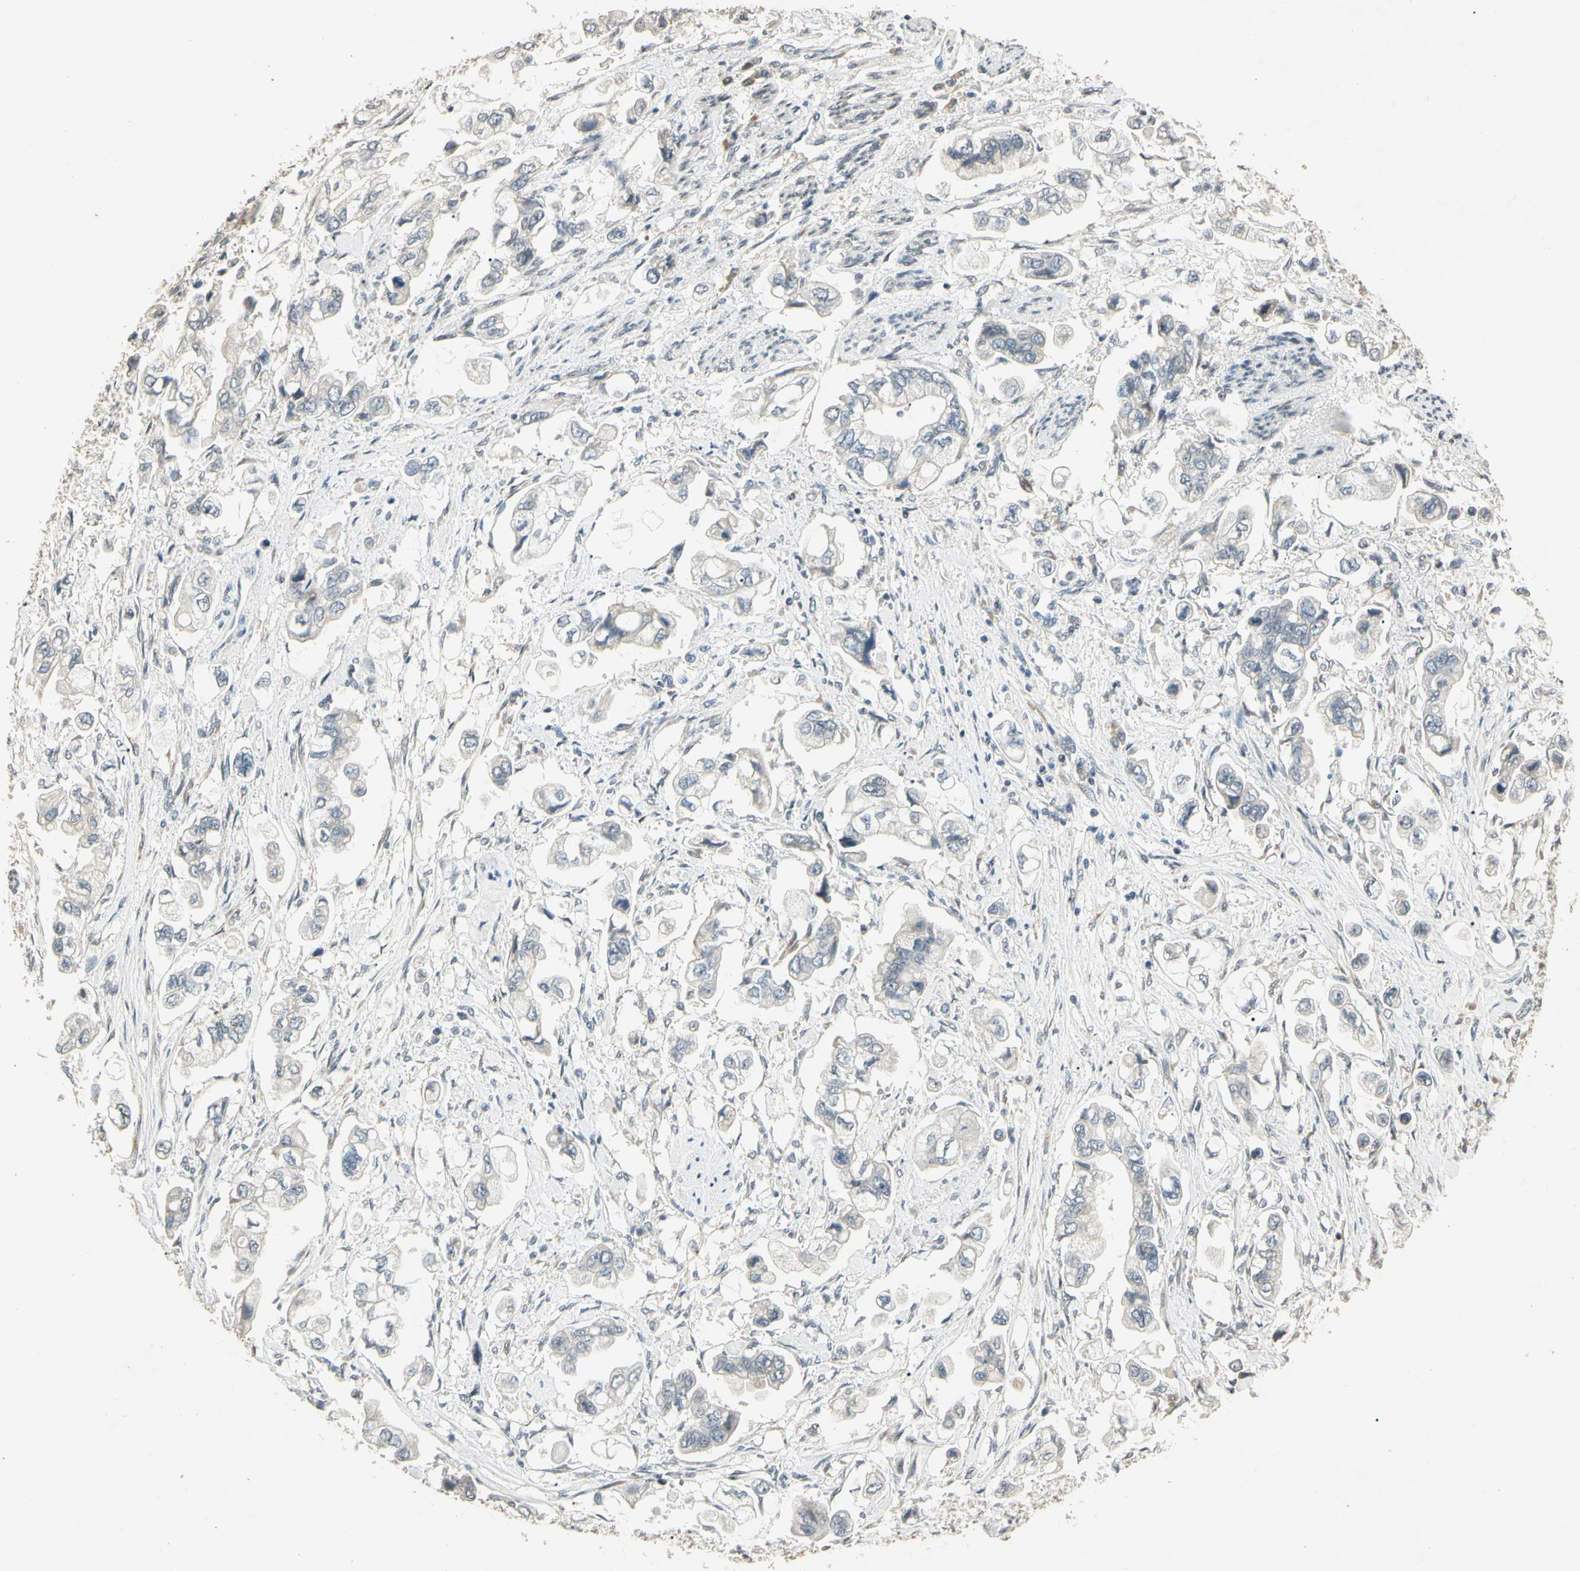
{"staining": {"intensity": "negative", "quantity": "none", "location": "none"}, "tissue": "stomach cancer", "cell_type": "Tumor cells", "image_type": "cancer", "snomed": [{"axis": "morphology", "description": "Adenocarcinoma, NOS"}, {"axis": "topography", "description": "Stomach"}], "caption": "Immunohistochemical staining of stomach adenocarcinoma shows no significant expression in tumor cells.", "gene": "ZBTB4", "patient": {"sex": "male", "age": 62}}